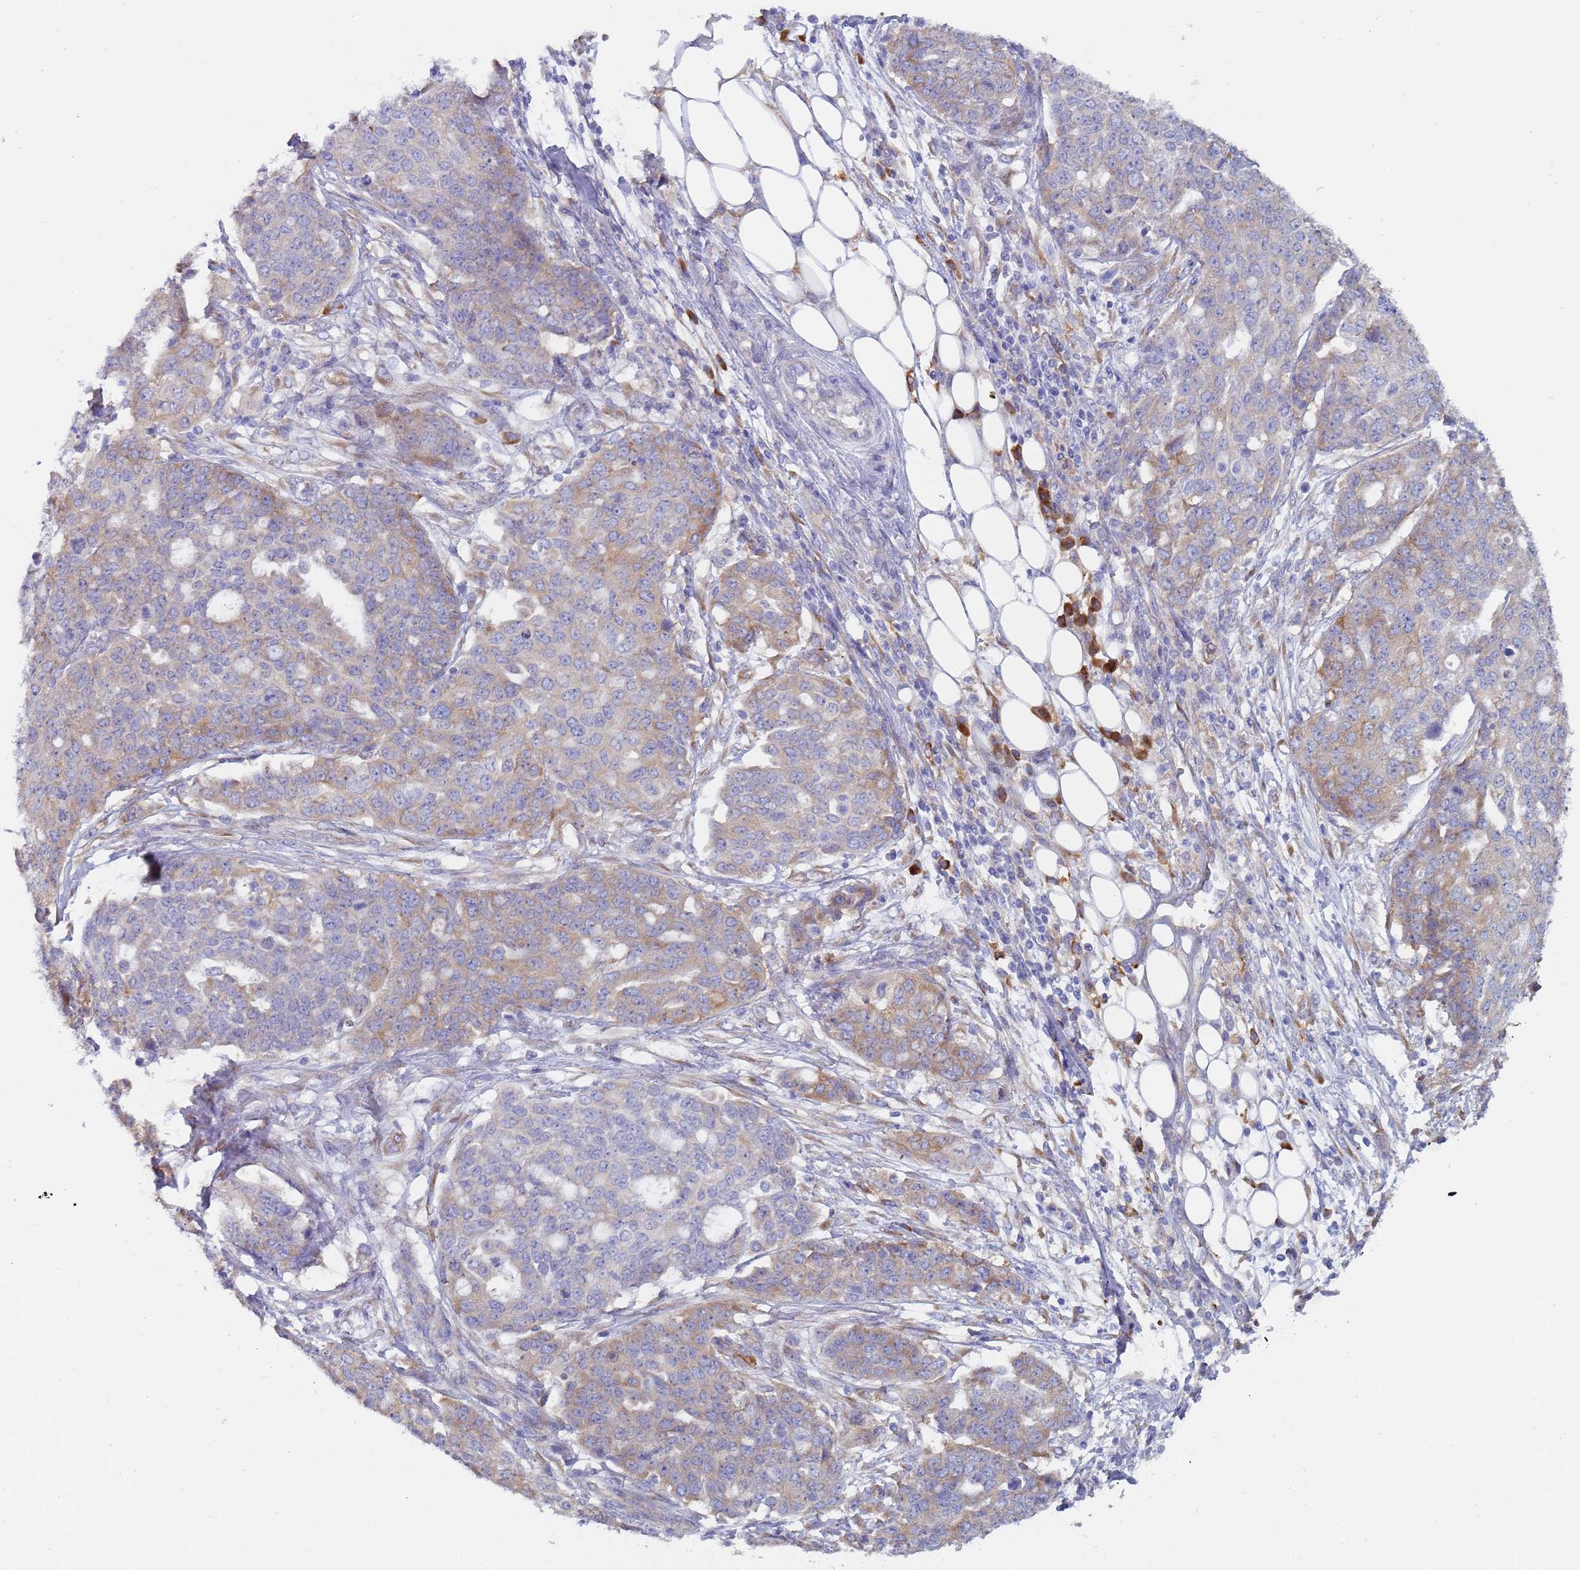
{"staining": {"intensity": "moderate", "quantity": "<25%", "location": "cytoplasmic/membranous"}, "tissue": "ovarian cancer", "cell_type": "Tumor cells", "image_type": "cancer", "snomed": [{"axis": "morphology", "description": "Cystadenocarcinoma, serous, NOS"}, {"axis": "topography", "description": "Soft tissue"}, {"axis": "topography", "description": "Ovary"}], "caption": "Human serous cystadenocarcinoma (ovarian) stained with a brown dye shows moderate cytoplasmic/membranous positive positivity in approximately <25% of tumor cells.", "gene": "ZNF844", "patient": {"sex": "female", "age": 57}}